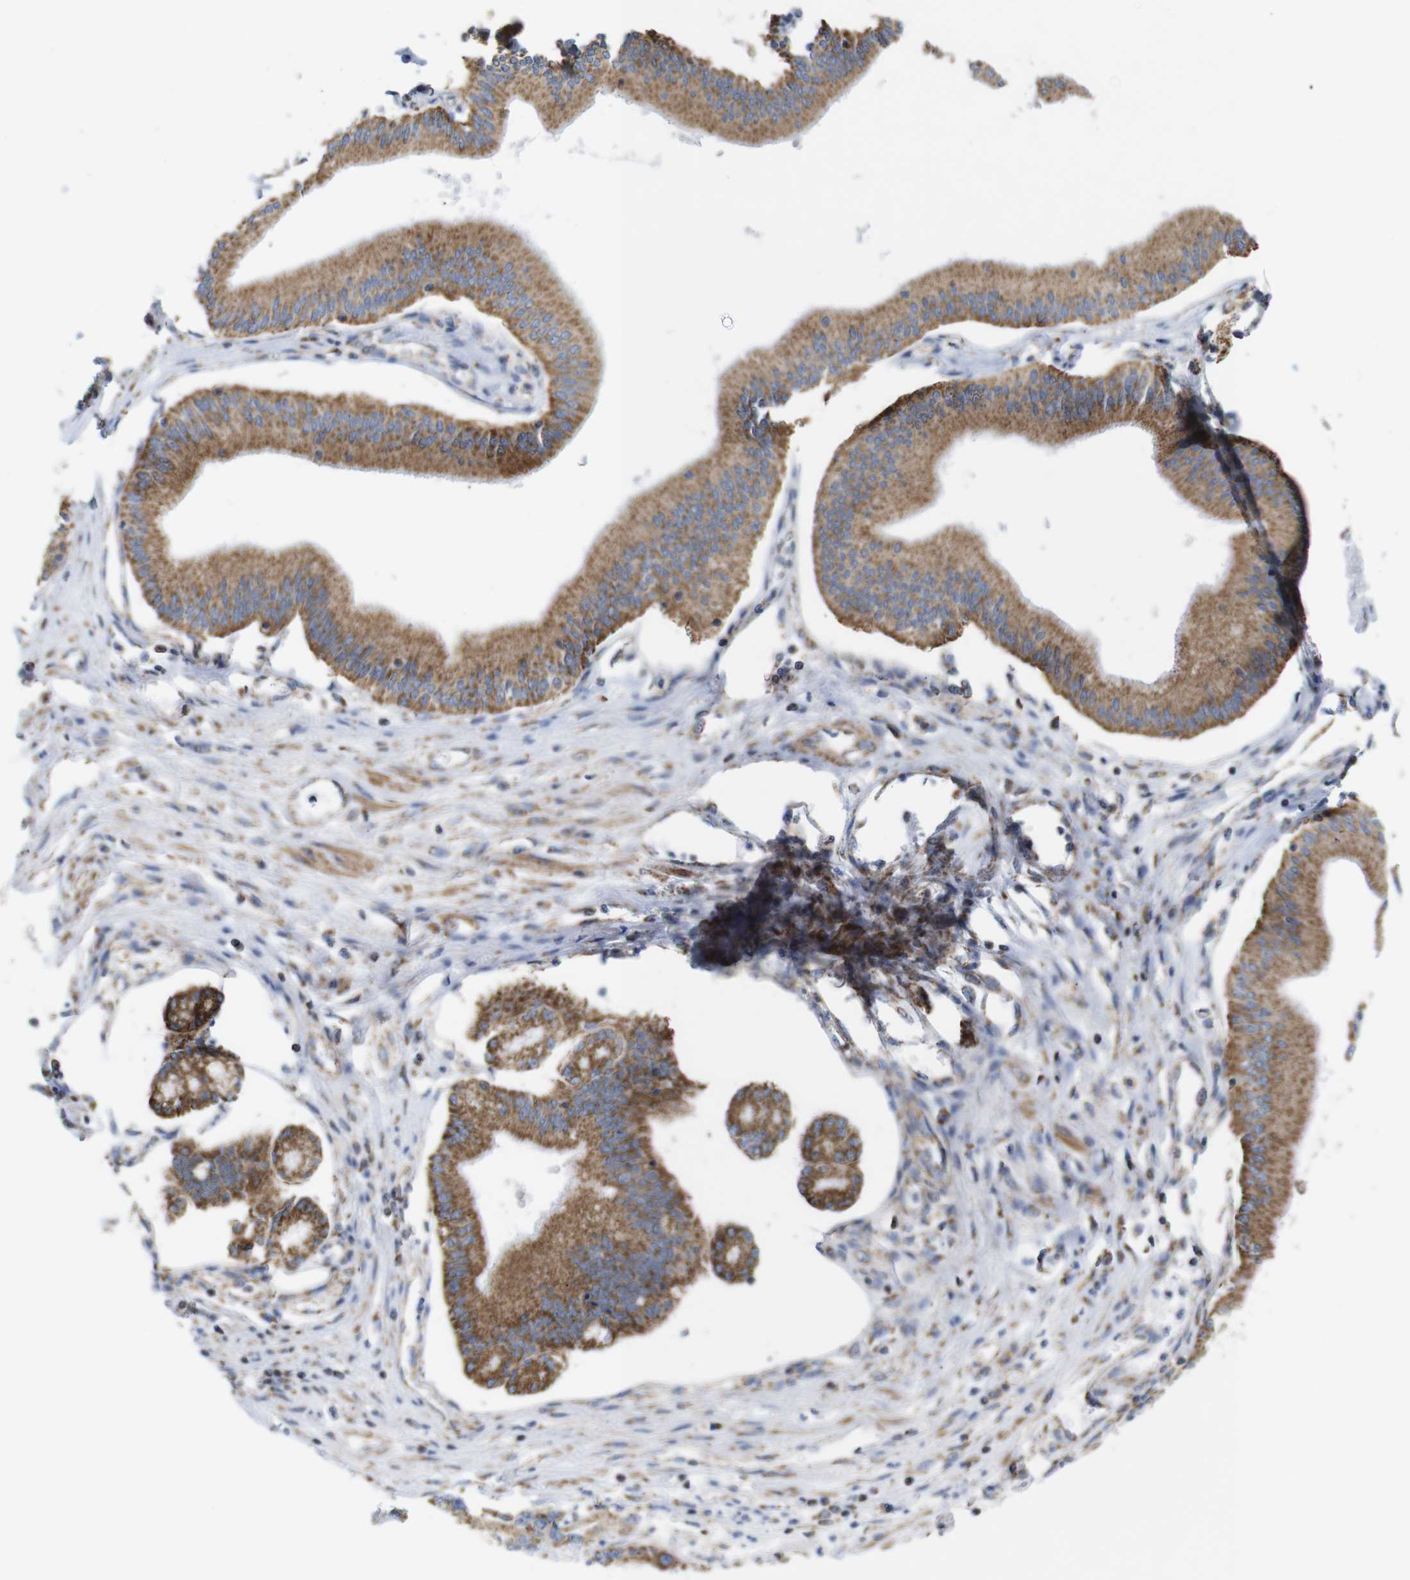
{"staining": {"intensity": "moderate", "quantity": ">75%", "location": "cytoplasmic/membranous"}, "tissue": "pancreatic cancer", "cell_type": "Tumor cells", "image_type": "cancer", "snomed": [{"axis": "morphology", "description": "Adenocarcinoma, NOS"}, {"axis": "topography", "description": "Pancreas"}], "caption": "A histopathology image showing moderate cytoplasmic/membranous positivity in approximately >75% of tumor cells in adenocarcinoma (pancreatic), as visualized by brown immunohistochemical staining.", "gene": "FAM171B", "patient": {"sex": "male", "age": 56}}